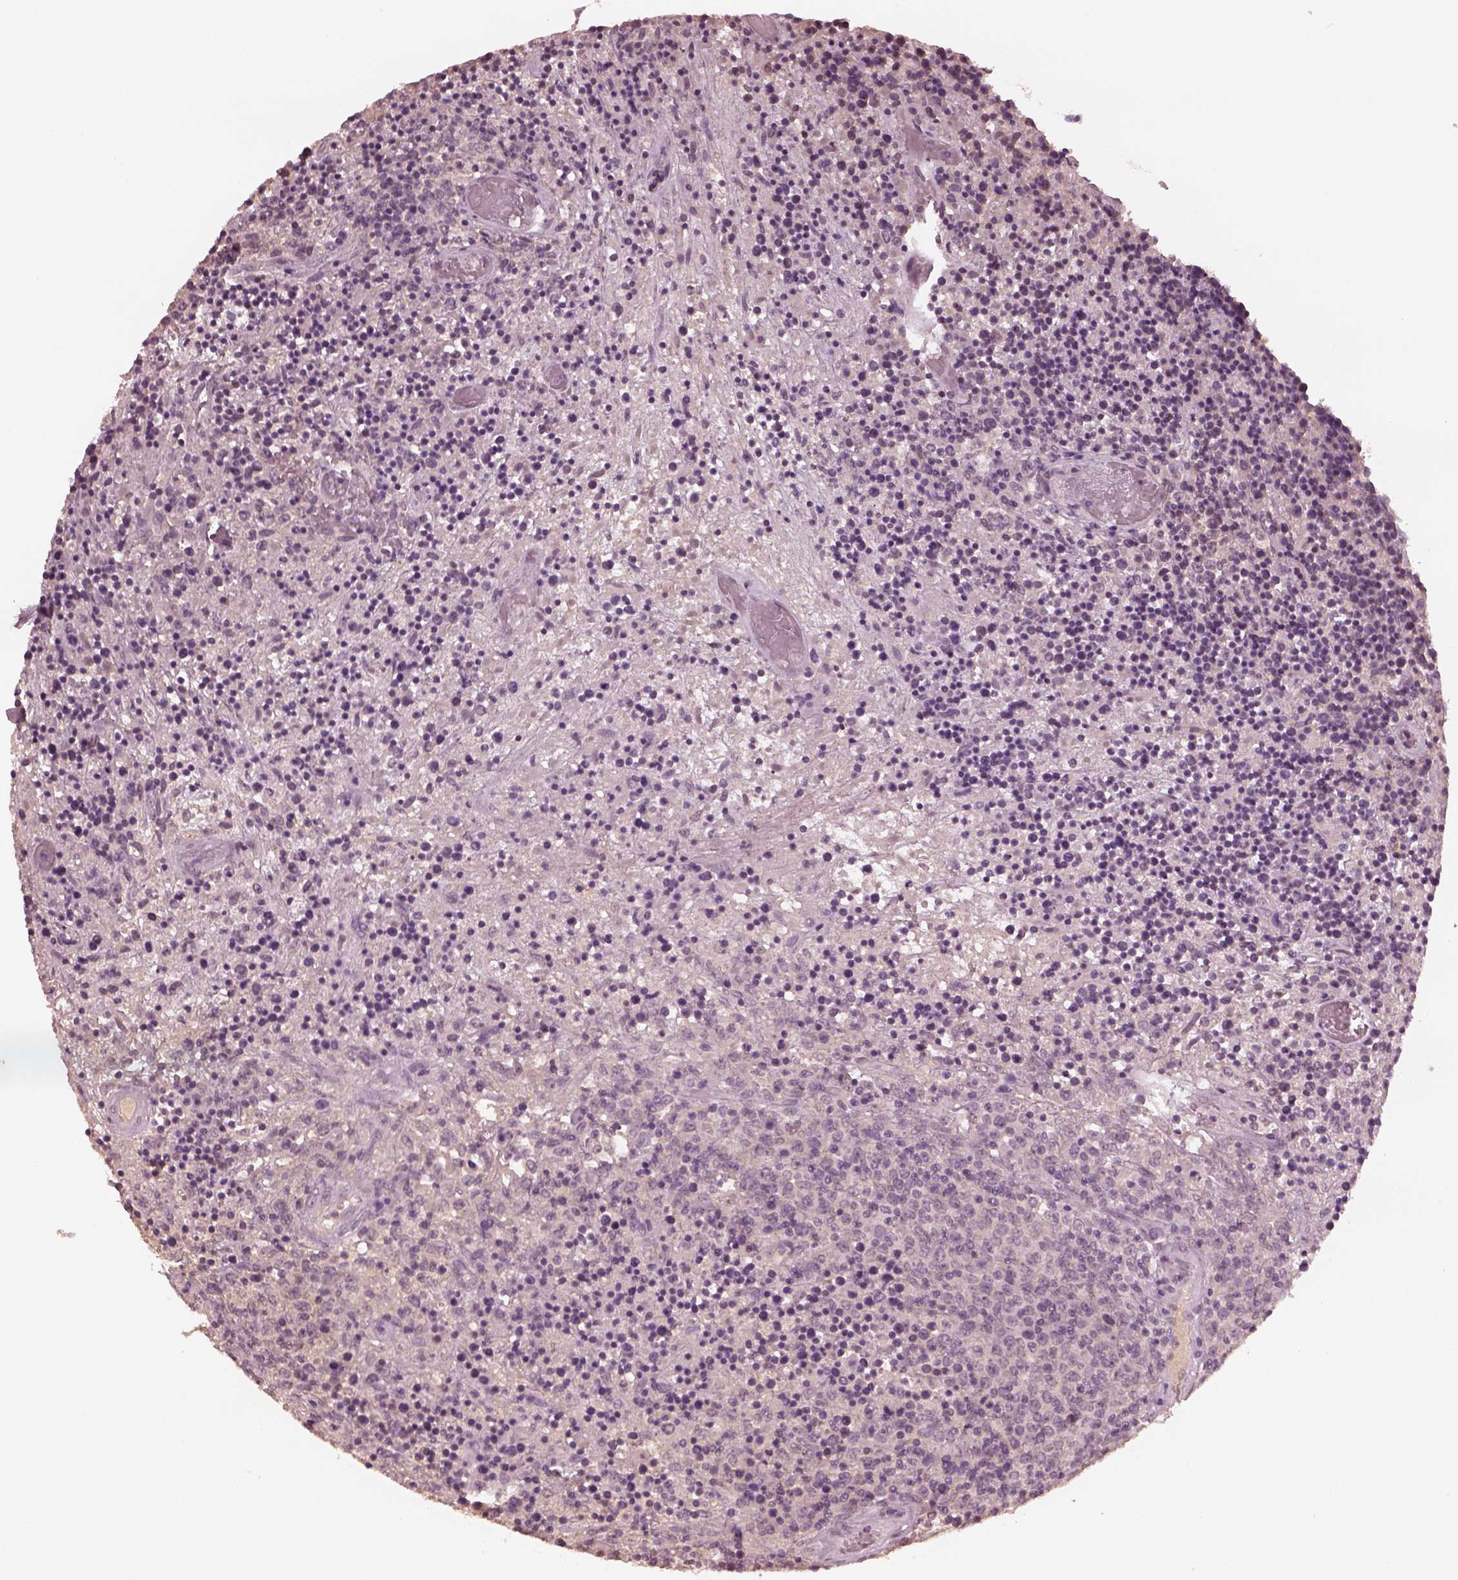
{"staining": {"intensity": "negative", "quantity": "none", "location": "none"}, "tissue": "lymphoma", "cell_type": "Tumor cells", "image_type": "cancer", "snomed": [{"axis": "morphology", "description": "Malignant lymphoma, non-Hodgkin's type, High grade"}, {"axis": "topography", "description": "Lung"}], "caption": "Immunohistochemistry (IHC) micrograph of neoplastic tissue: human lymphoma stained with DAB displays no significant protein positivity in tumor cells.", "gene": "KRT79", "patient": {"sex": "male", "age": 79}}